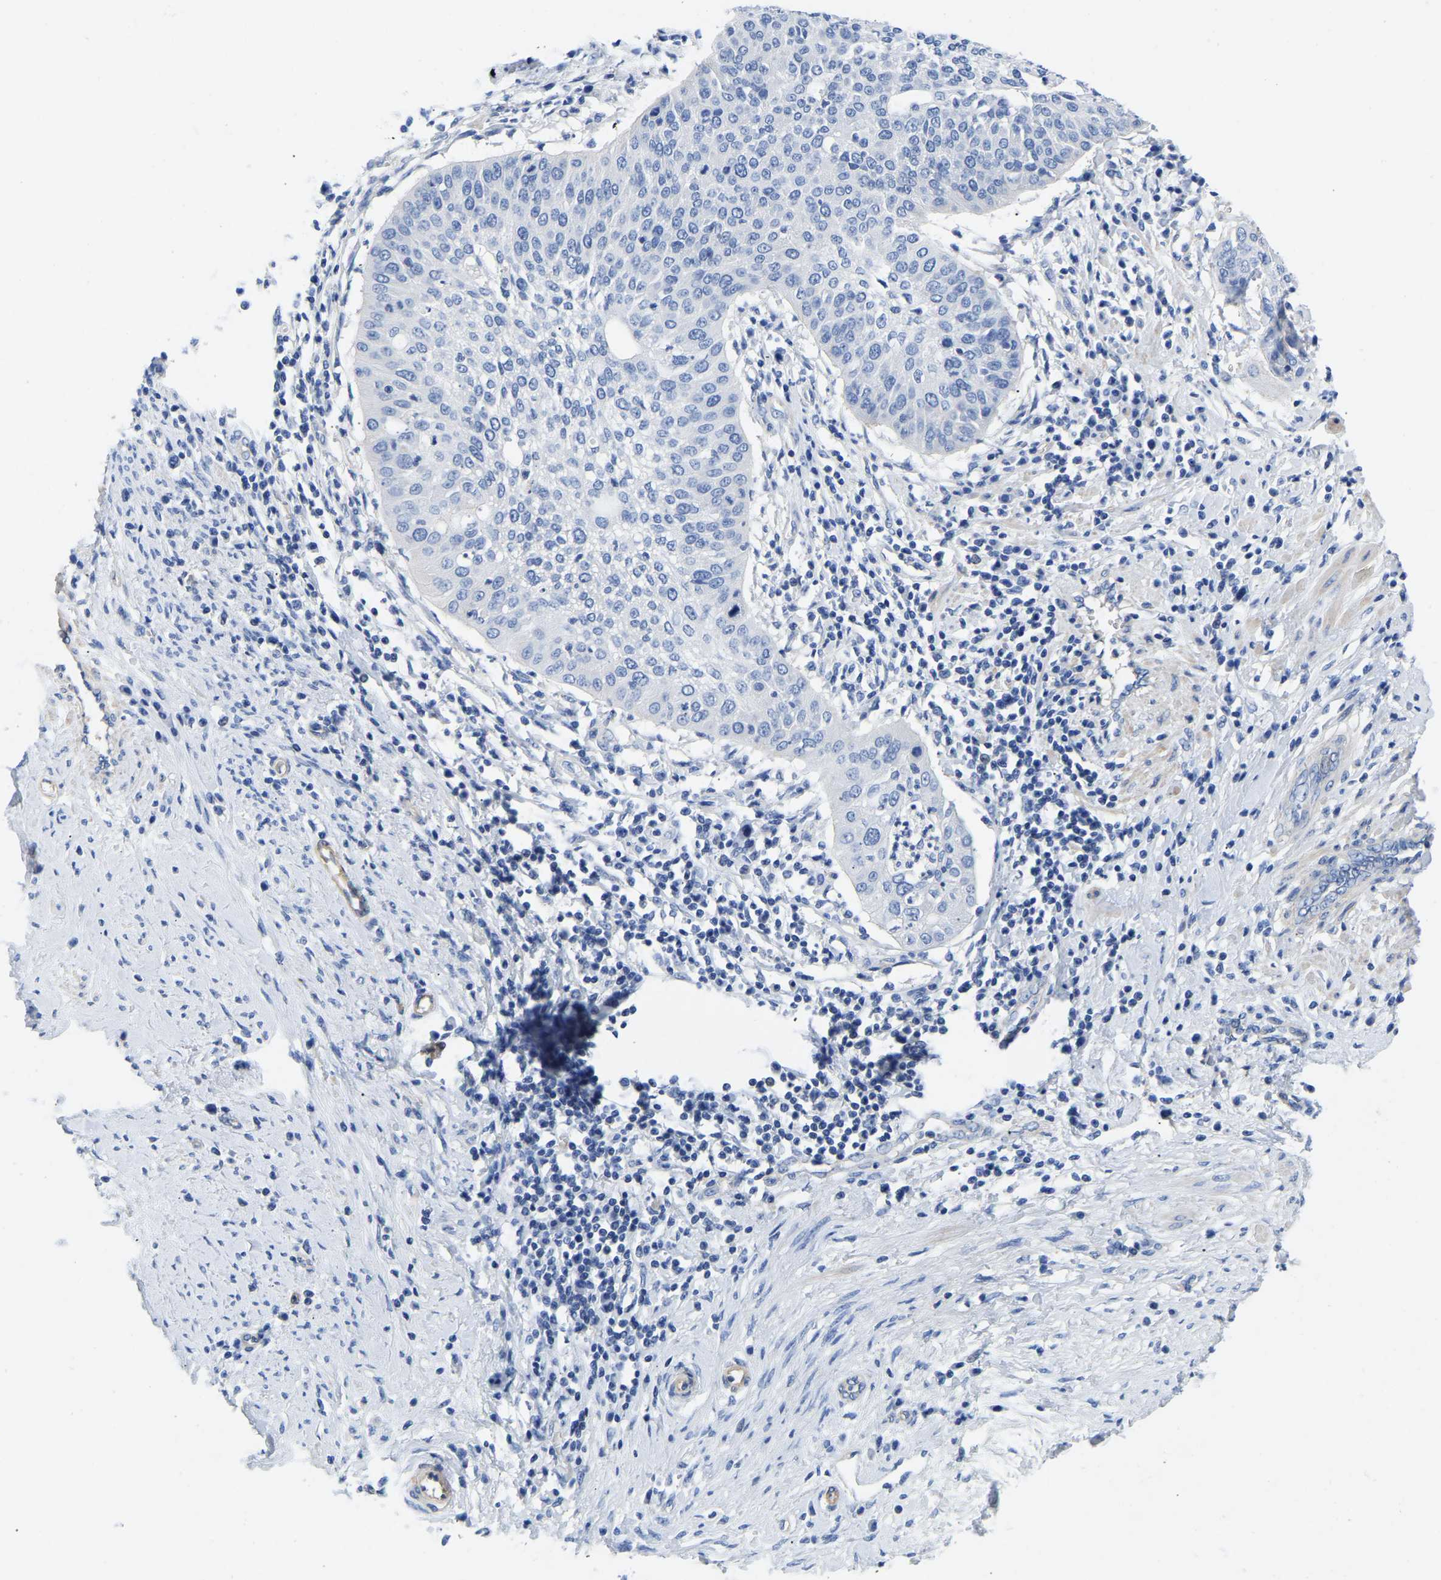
{"staining": {"intensity": "negative", "quantity": "none", "location": "none"}, "tissue": "cervical cancer", "cell_type": "Tumor cells", "image_type": "cancer", "snomed": [{"axis": "morphology", "description": "Normal tissue, NOS"}, {"axis": "morphology", "description": "Squamous cell carcinoma, NOS"}, {"axis": "topography", "description": "Cervix"}], "caption": "This is an immunohistochemistry micrograph of cervical cancer (squamous cell carcinoma). There is no positivity in tumor cells.", "gene": "UPK3A", "patient": {"sex": "female", "age": 39}}